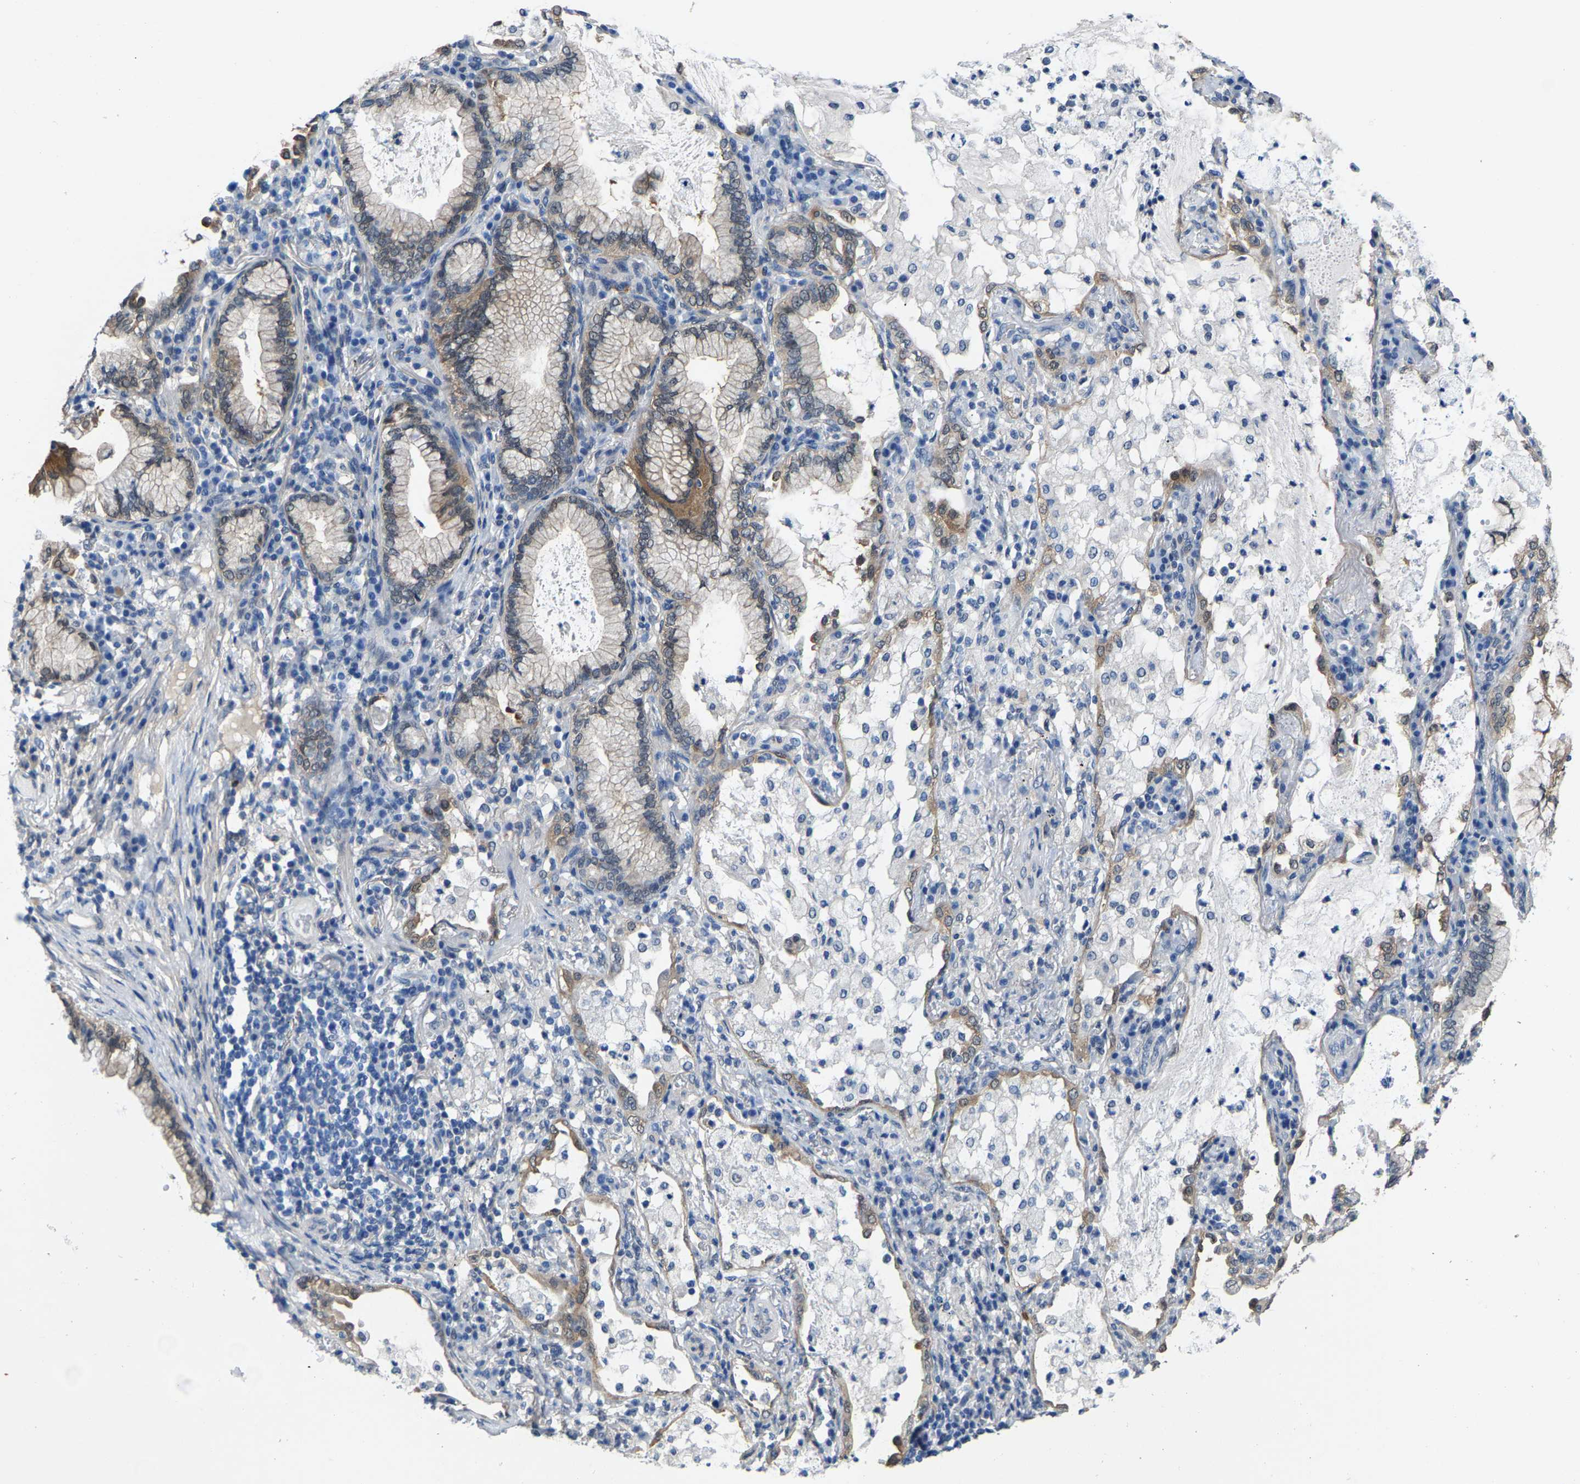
{"staining": {"intensity": "moderate", "quantity": ">75%", "location": "cytoplasmic/membranous"}, "tissue": "lung cancer", "cell_type": "Tumor cells", "image_type": "cancer", "snomed": [{"axis": "morphology", "description": "Adenocarcinoma, NOS"}, {"axis": "topography", "description": "Lung"}], "caption": "A photomicrograph showing moderate cytoplasmic/membranous staining in approximately >75% of tumor cells in lung cancer (adenocarcinoma), as visualized by brown immunohistochemical staining.", "gene": "SSH3", "patient": {"sex": "female", "age": 70}}